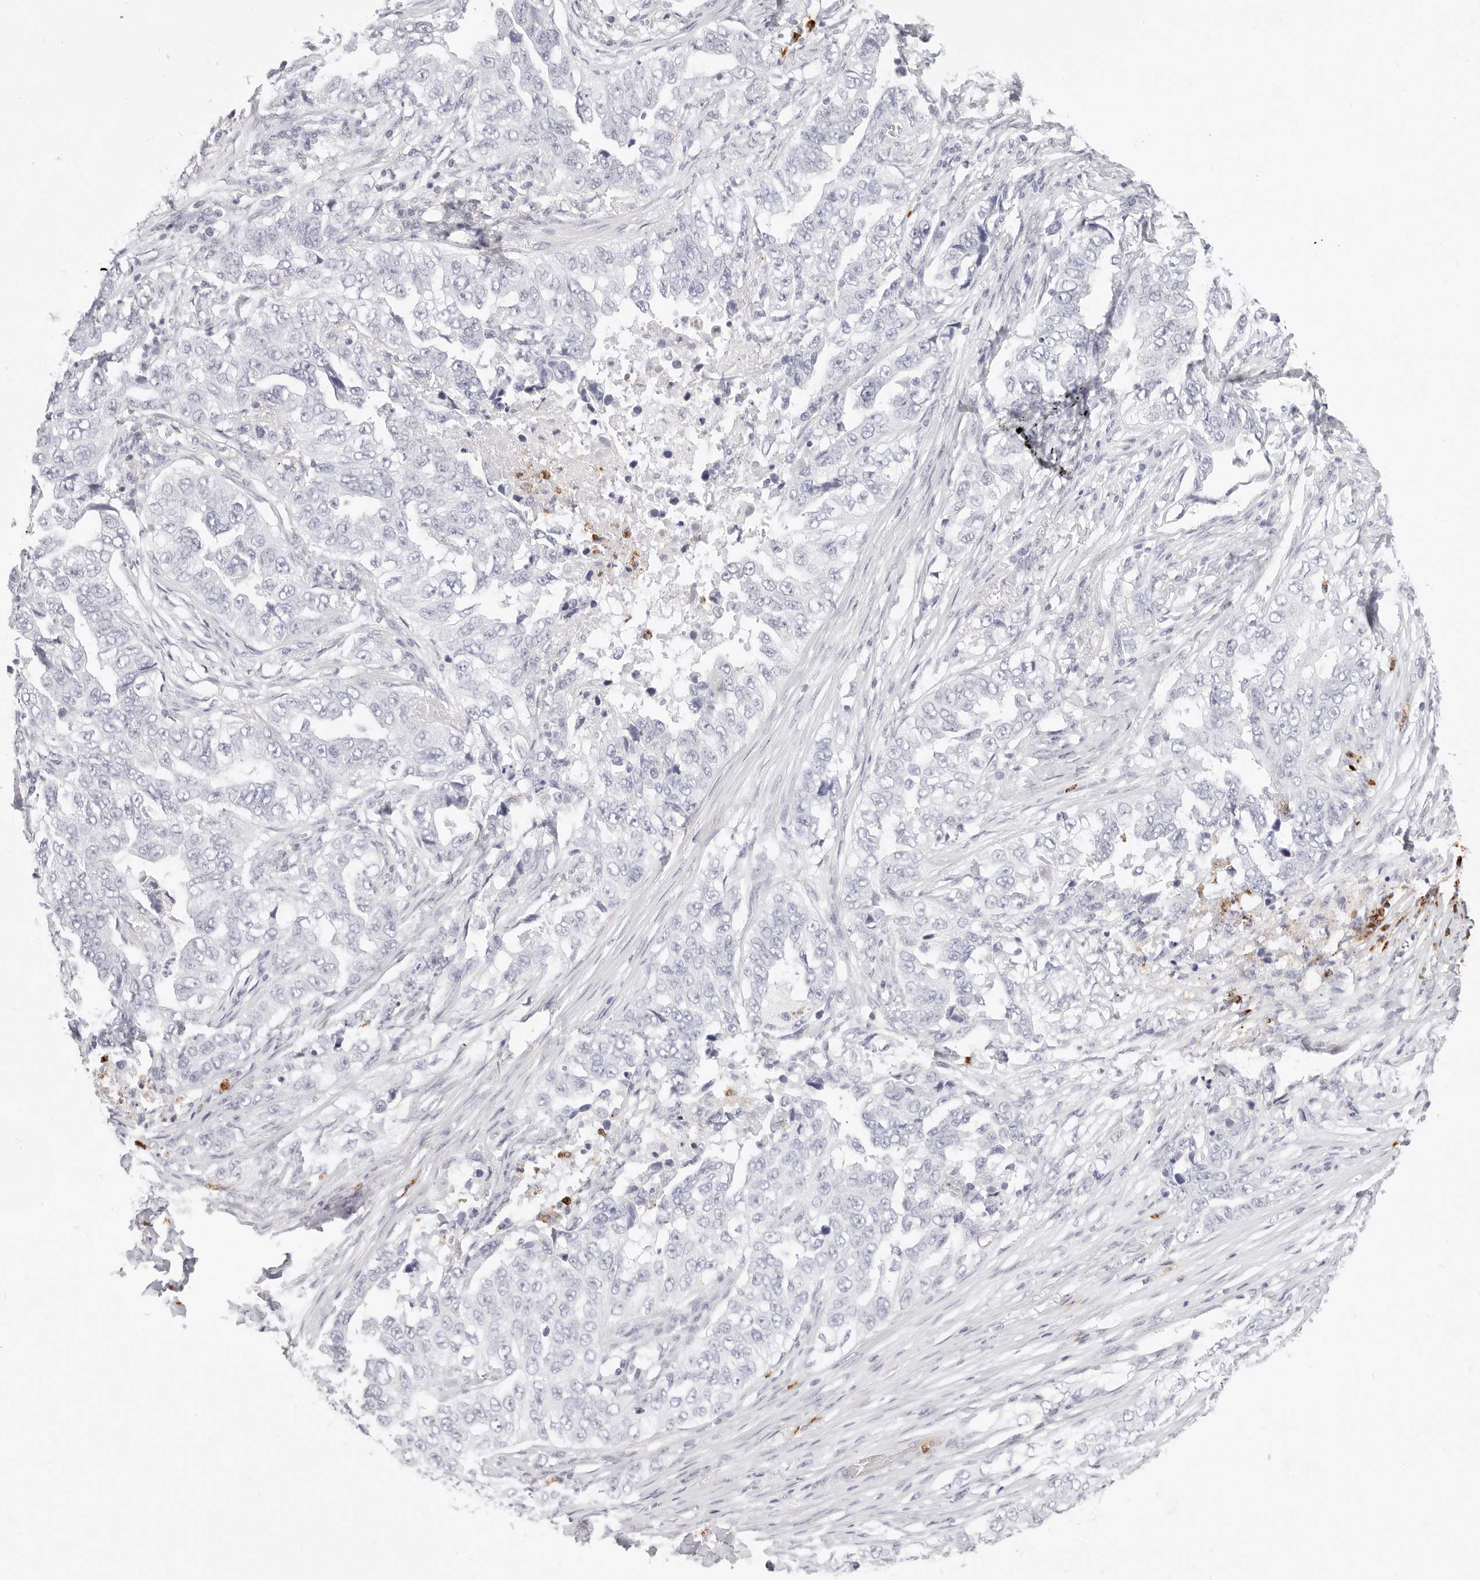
{"staining": {"intensity": "negative", "quantity": "none", "location": "none"}, "tissue": "lung cancer", "cell_type": "Tumor cells", "image_type": "cancer", "snomed": [{"axis": "morphology", "description": "Adenocarcinoma, NOS"}, {"axis": "topography", "description": "Lung"}], "caption": "The image shows no staining of tumor cells in lung cancer (adenocarcinoma).", "gene": "CAMP", "patient": {"sex": "female", "age": 51}}